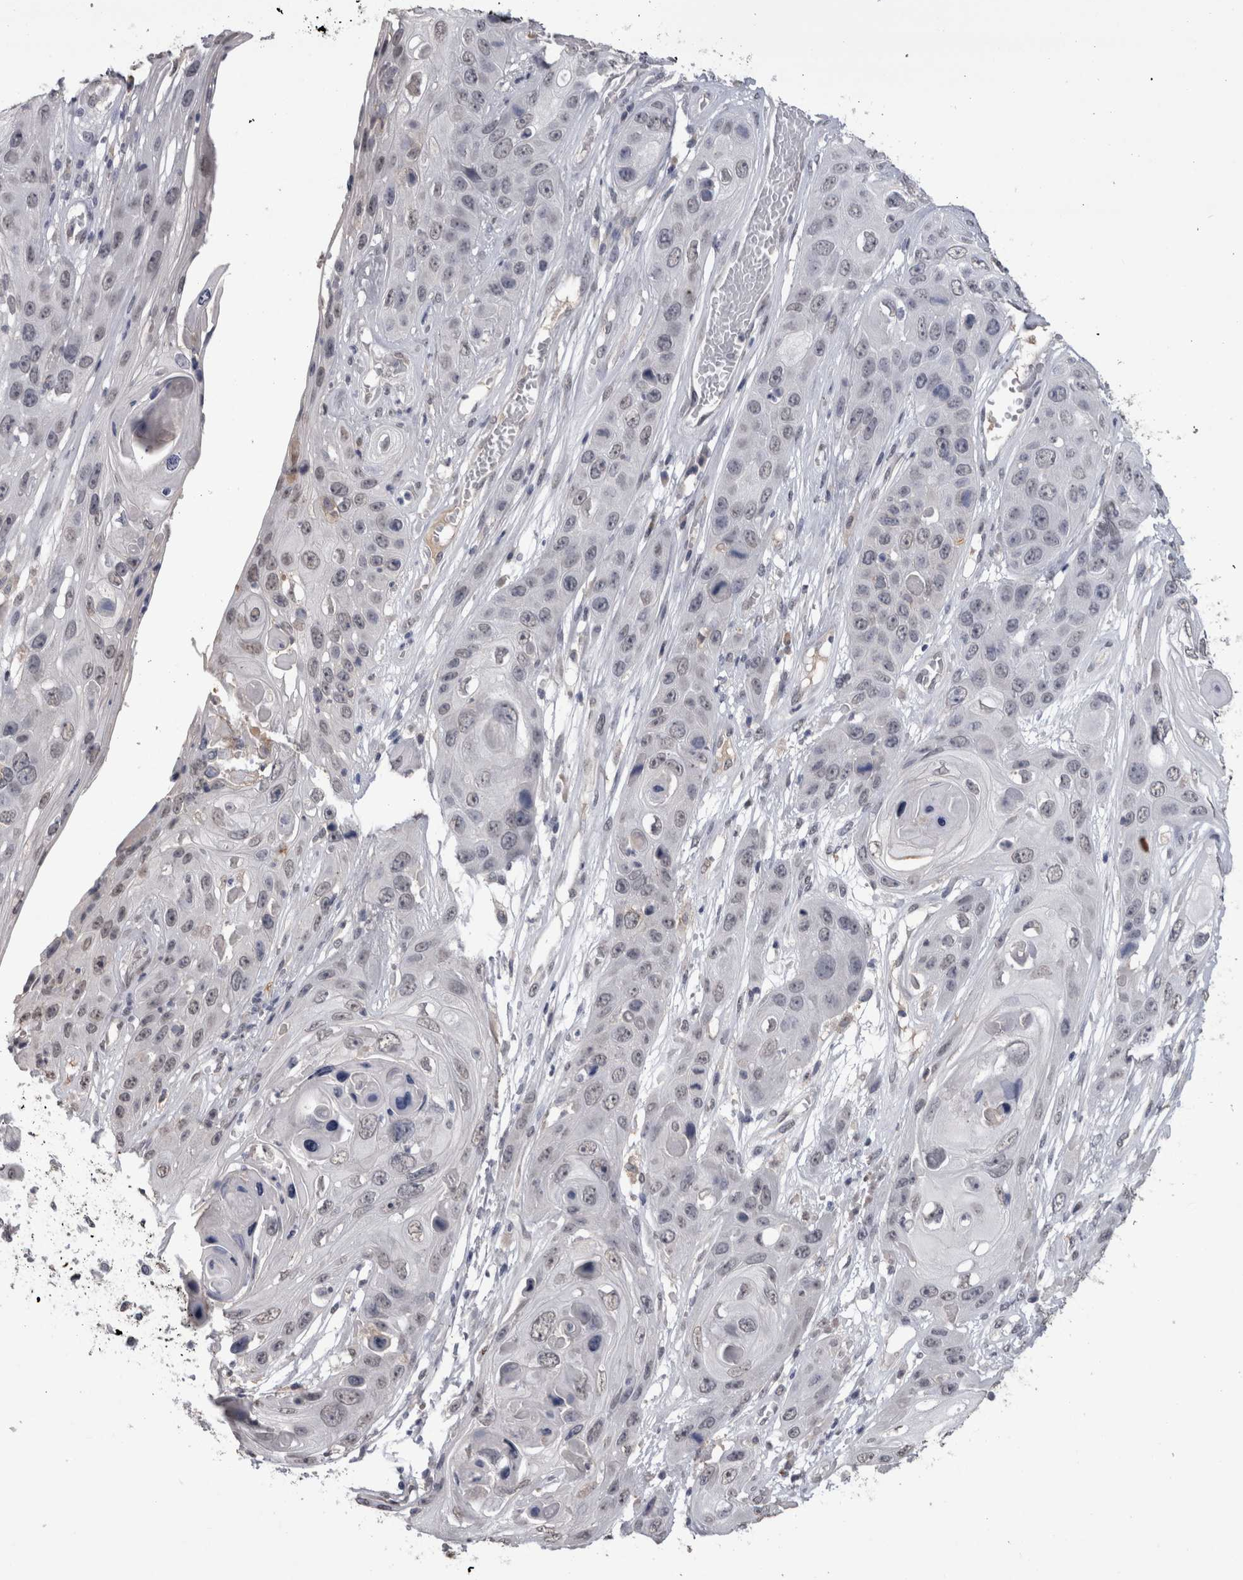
{"staining": {"intensity": "weak", "quantity": "<25%", "location": "nuclear"}, "tissue": "skin cancer", "cell_type": "Tumor cells", "image_type": "cancer", "snomed": [{"axis": "morphology", "description": "Squamous cell carcinoma, NOS"}, {"axis": "topography", "description": "Skin"}], "caption": "DAB (3,3'-diaminobenzidine) immunohistochemical staining of skin cancer exhibits no significant positivity in tumor cells. (Brightfield microscopy of DAB (3,3'-diaminobenzidine) immunohistochemistry at high magnification).", "gene": "PAX5", "patient": {"sex": "male", "age": 55}}